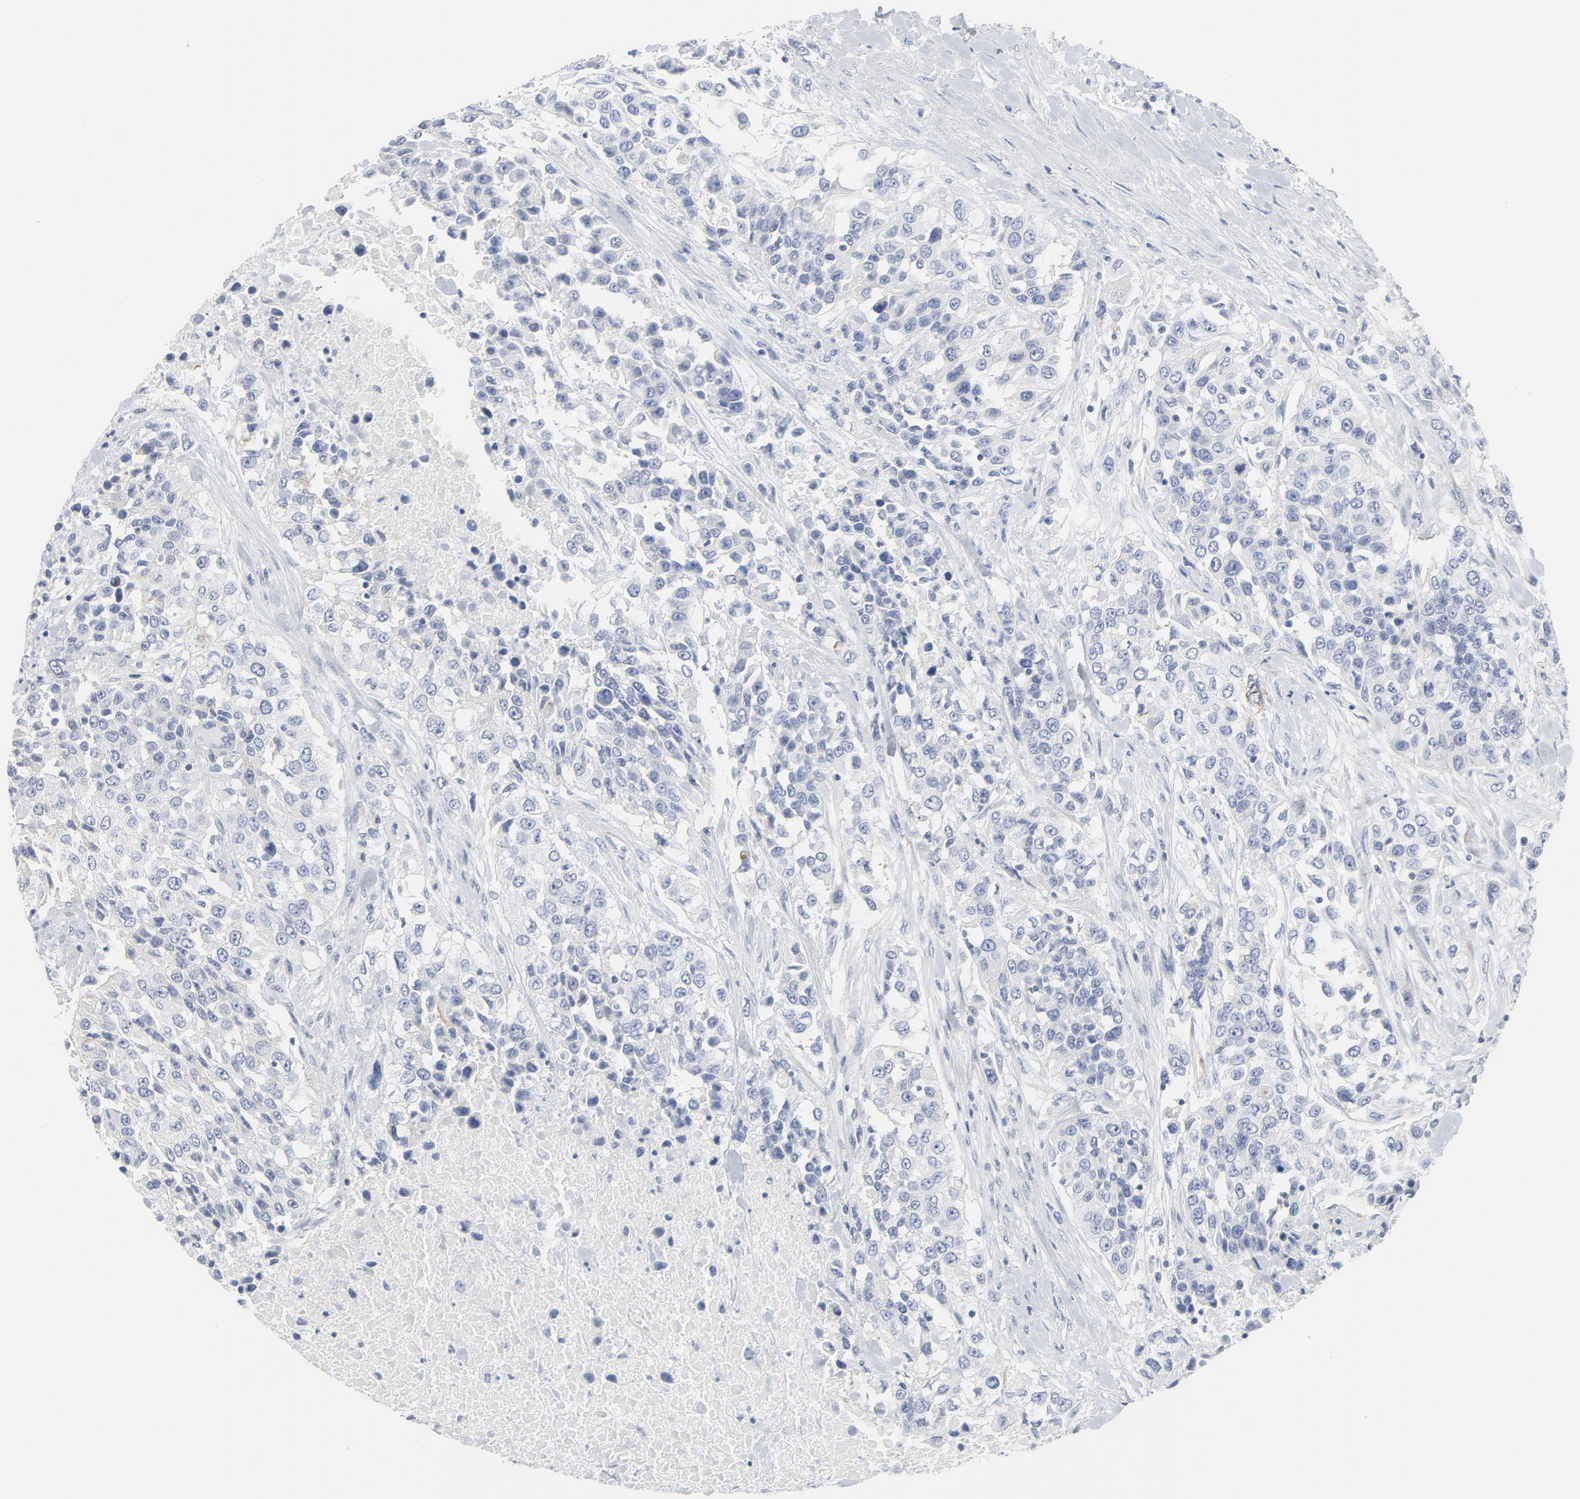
{"staining": {"intensity": "negative", "quantity": "none", "location": "none"}, "tissue": "urothelial cancer", "cell_type": "Tumor cells", "image_type": "cancer", "snomed": [{"axis": "morphology", "description": "Urothelial carcinoma, High grade"}, {"axis": "topography", "description": "Urinary bladder"}], "caption": "High-grade urothelial carcinoma was stained to show a protein in brown. There is no significant positivity in tumor cells.", "gene": "TUBB1", "patient": {"sex": "female", "age": 80}}